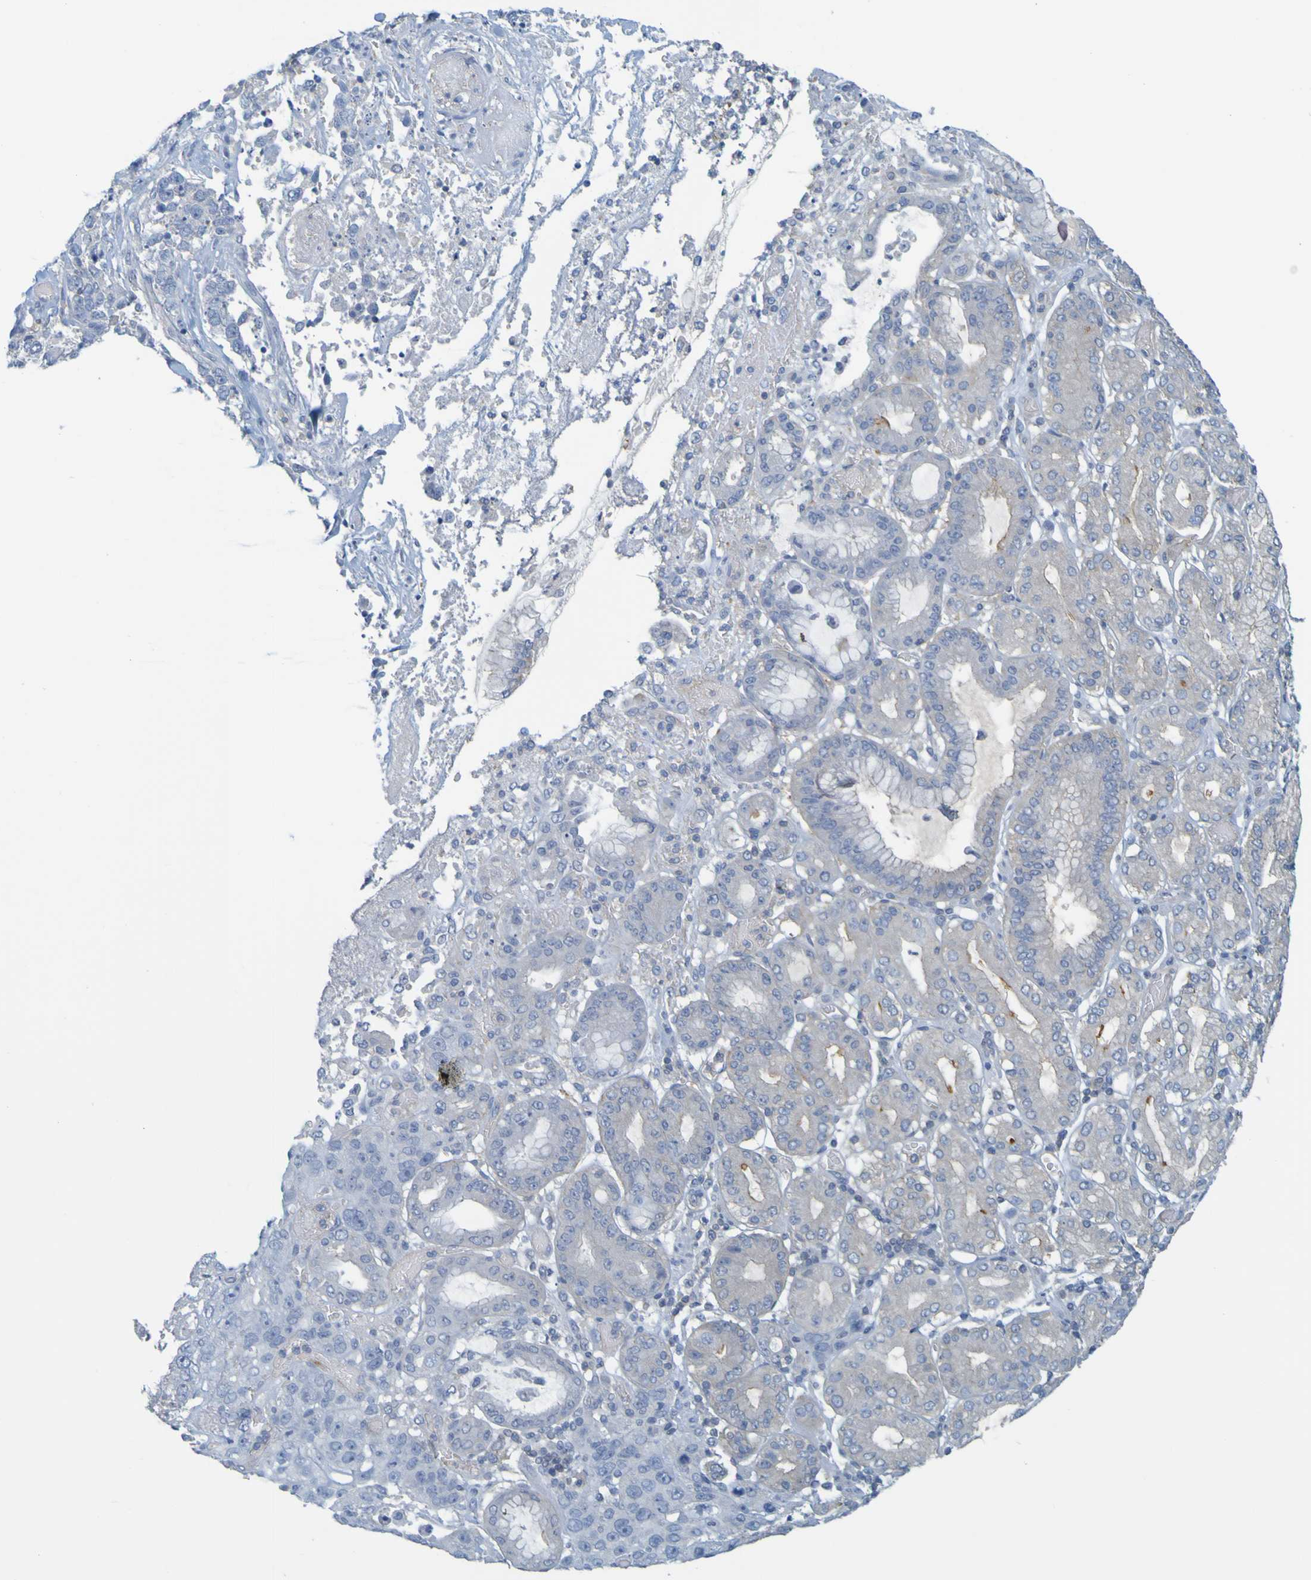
{"staining": {"intensity": "negative", "quantity": "none", "location": "none"}, "tissue": "stomach cancer", "cell_type": "Tumor cells", "image_type": "cancer", "snomed": [{"axis": "morphology", "description": "Normal tissue, NOS"}, {"axis": "morphology", "description": "Adenocarcinoma, NOS"}, {"axis": "topography", "description": "Stomach"}], "caption": "A histopathology image of stomach cancer (adenocarcinoma) stained for a protein exhibits no brown staining in tumor cells. Nuclei are stained in blue.", "gene": "APPL1", "patient": {"sex": "male", "age": 48}}